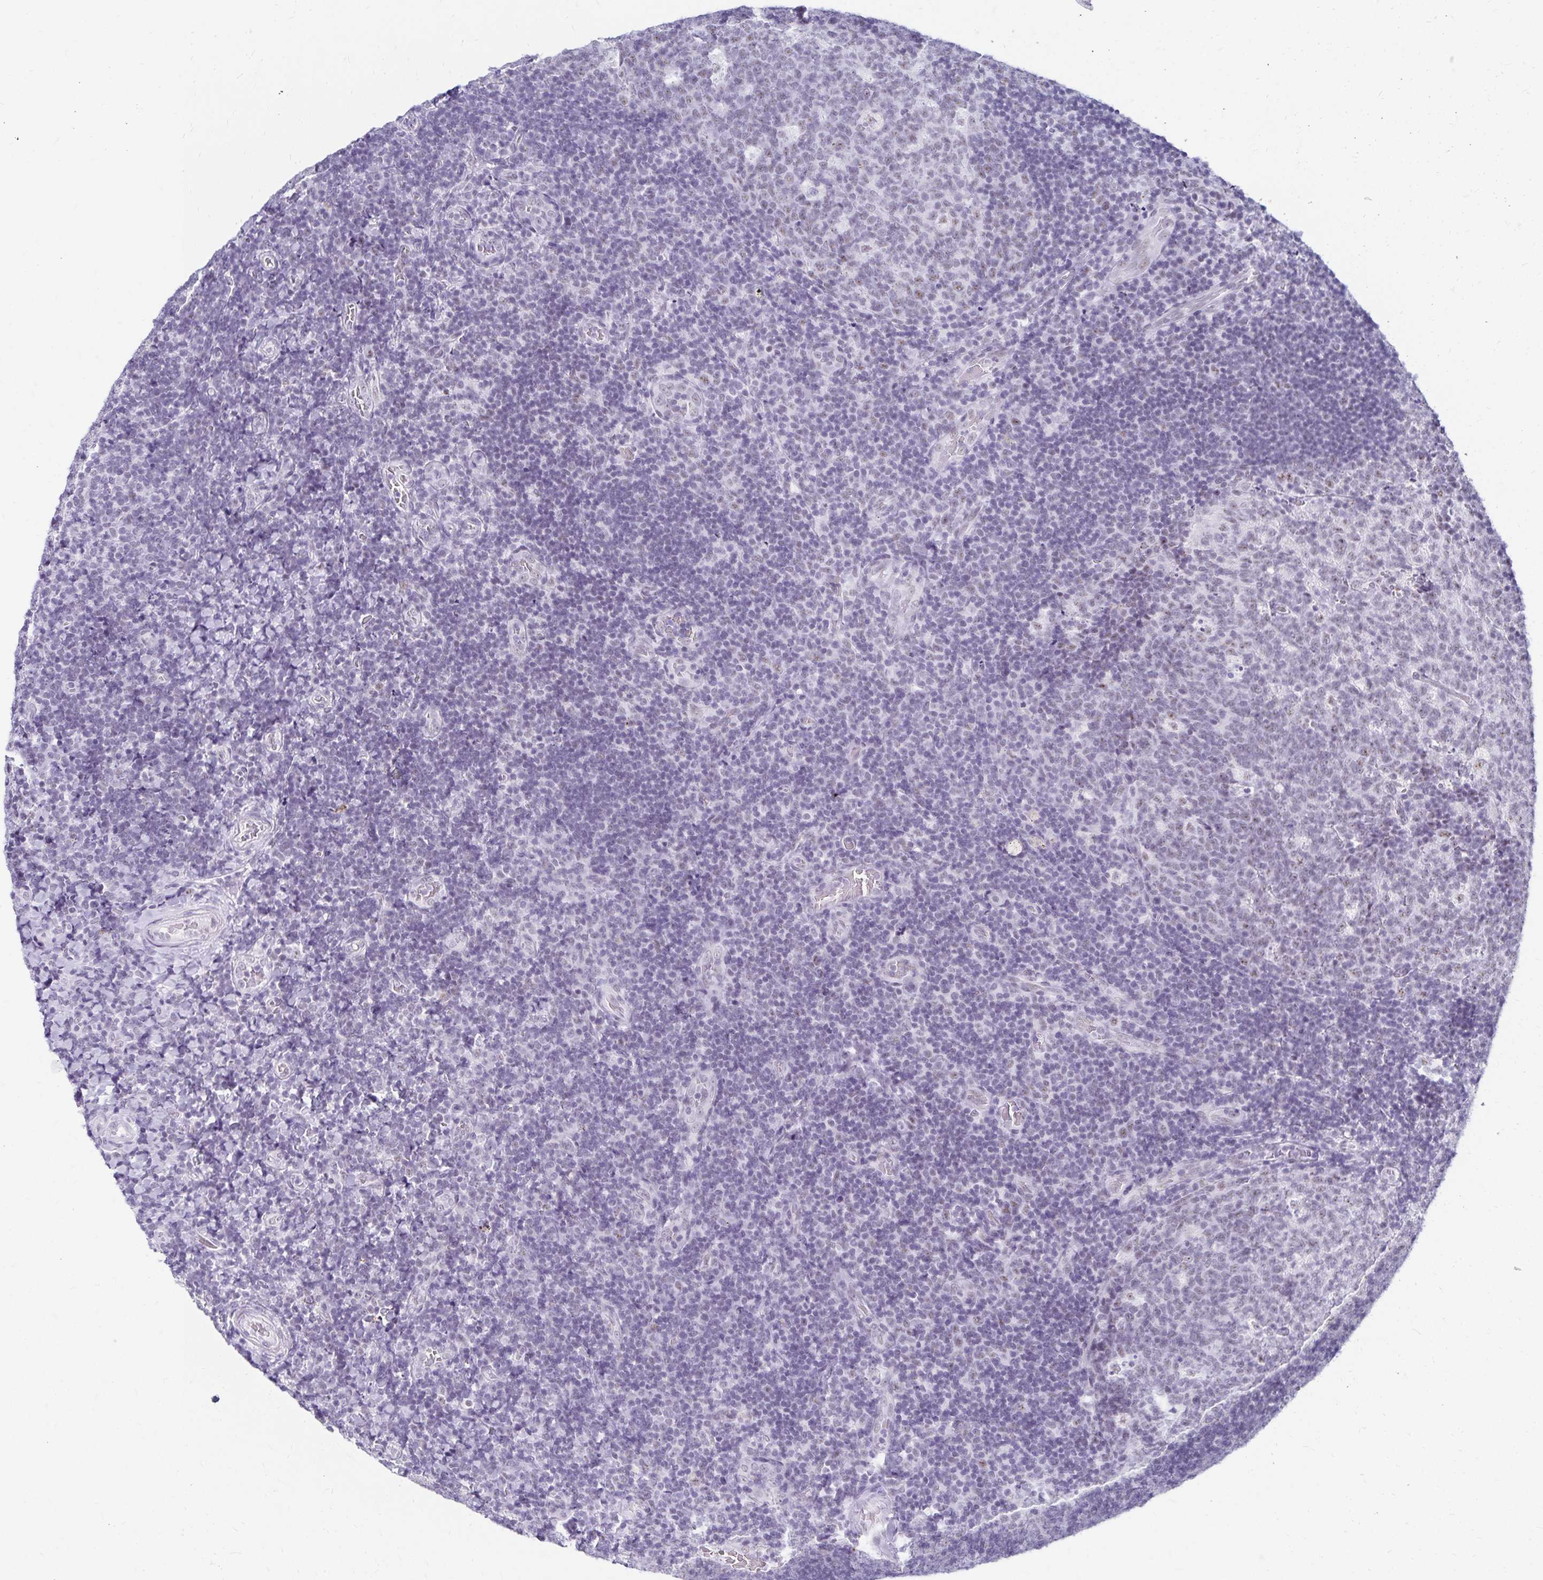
{"staining": {"intensity": "negative", "quantity": "none", "location": "none"}, "tissue": "tonsil", "cell_type": "Germinal center cells", "image_type": "normal", "snomed": [{"axis": "morphology", "description": "Normal tissue, NOS"}, {"axis": "topography", "description": "Tonsil"}], "caption": "A high-resolution image shows immunohistochemistry staining of unremarkable tonsil, which demonstrates no significant expression in germinal center cells. The staining was performed using DAB (3,3'-diaminobenzidine) to visualize the protein expression in brown, while the nuclei were stained in blue with hematoxylin (Magnification: 20x).", "gene": "C20orf85", "patient": {"sex": "male", "age": 17}}